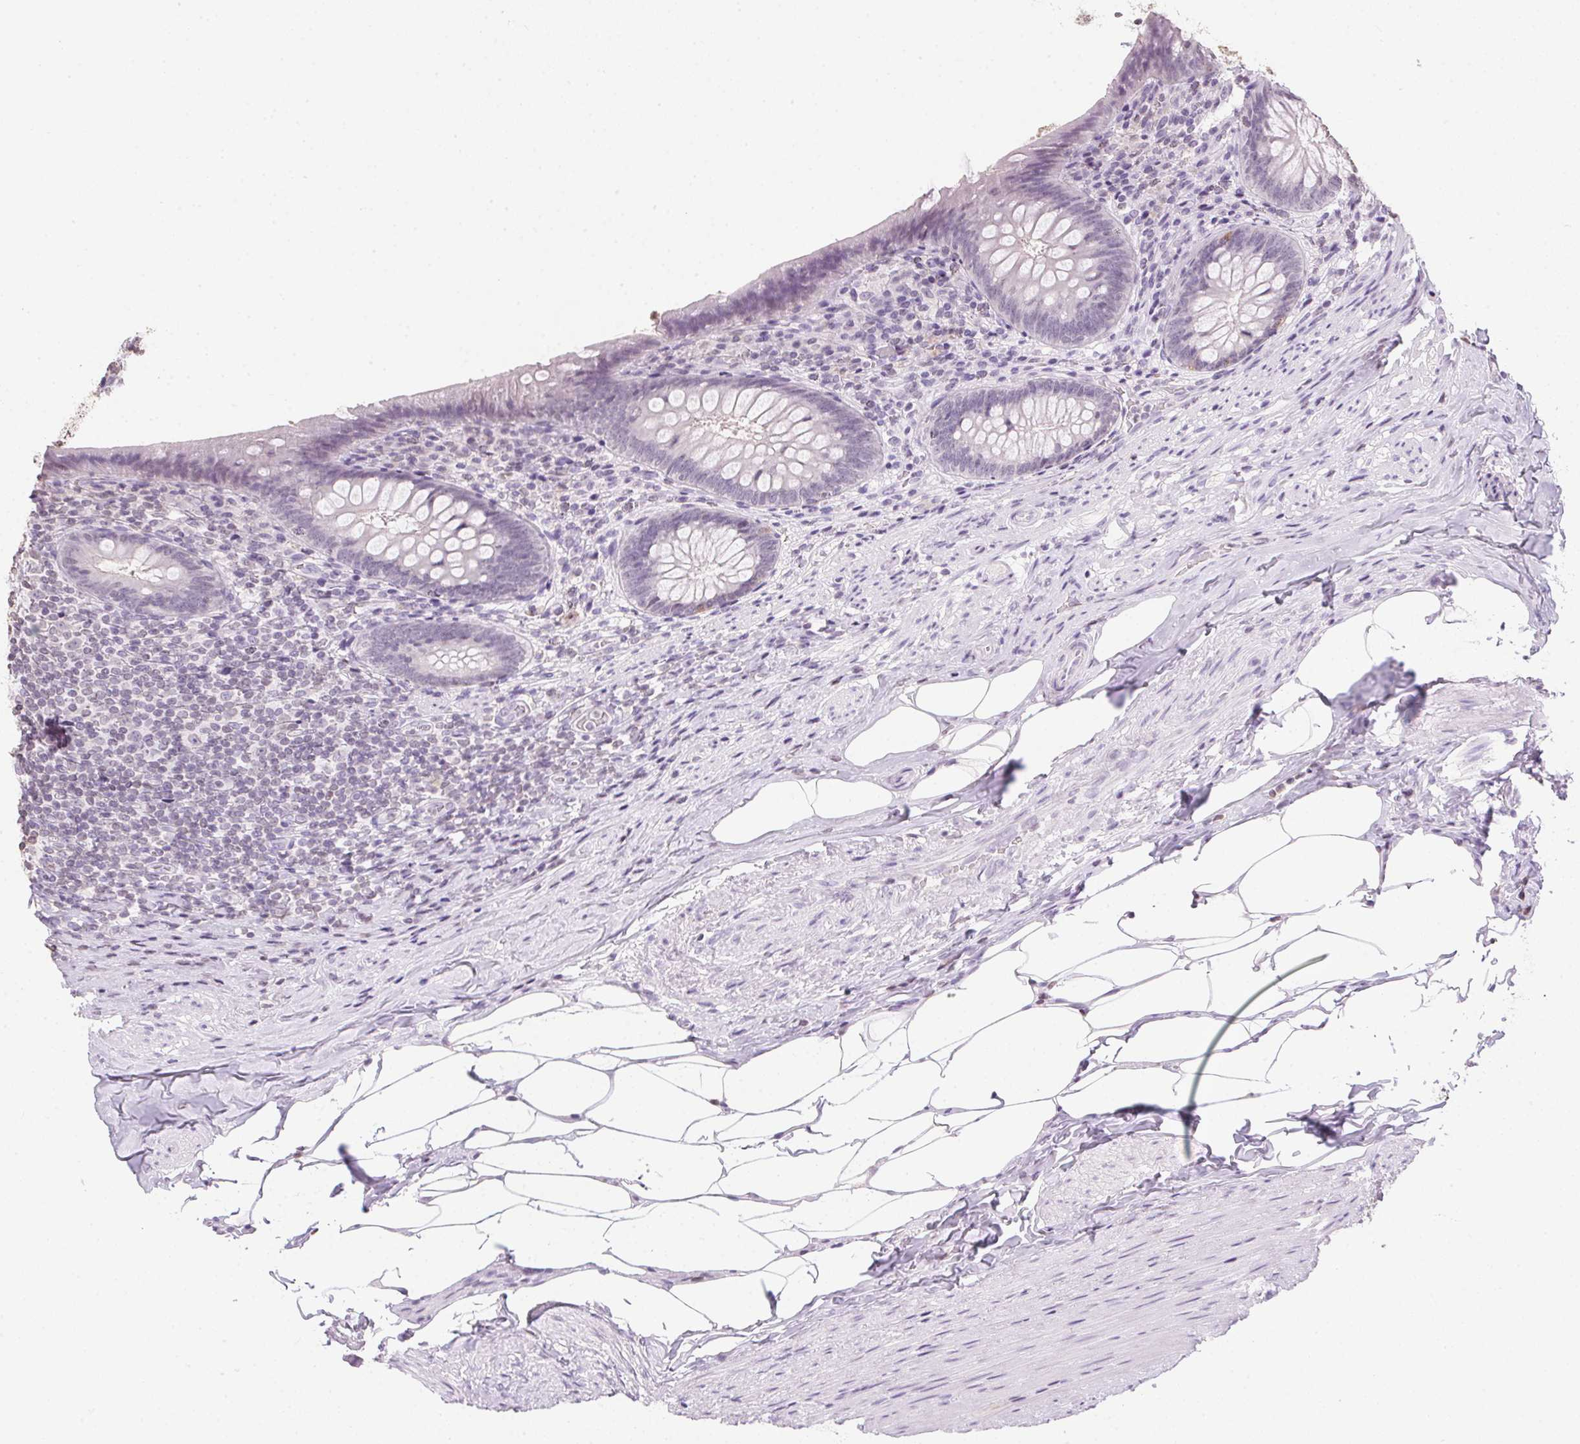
{"staining": {"intensity": "moderate", "quantity": "<25%", "location": "cytoplasmic/membranous"}, "tissue": "appendix", "cell_type": "Glandular cells", "image_type": "normal", "snomed": [{"axis": "morphology", "description": "Normal tissue, NOS"}, {"axis": "topography", "description": "Appendix"}], "caption": "The micrograph demonstrates staining of benign appendix, revealing moderate cytoplasmic/membranous protein expression (brown color) within glandular cells.", "gene": "PRL", "patient": {"sex": "male", "age": 47}}